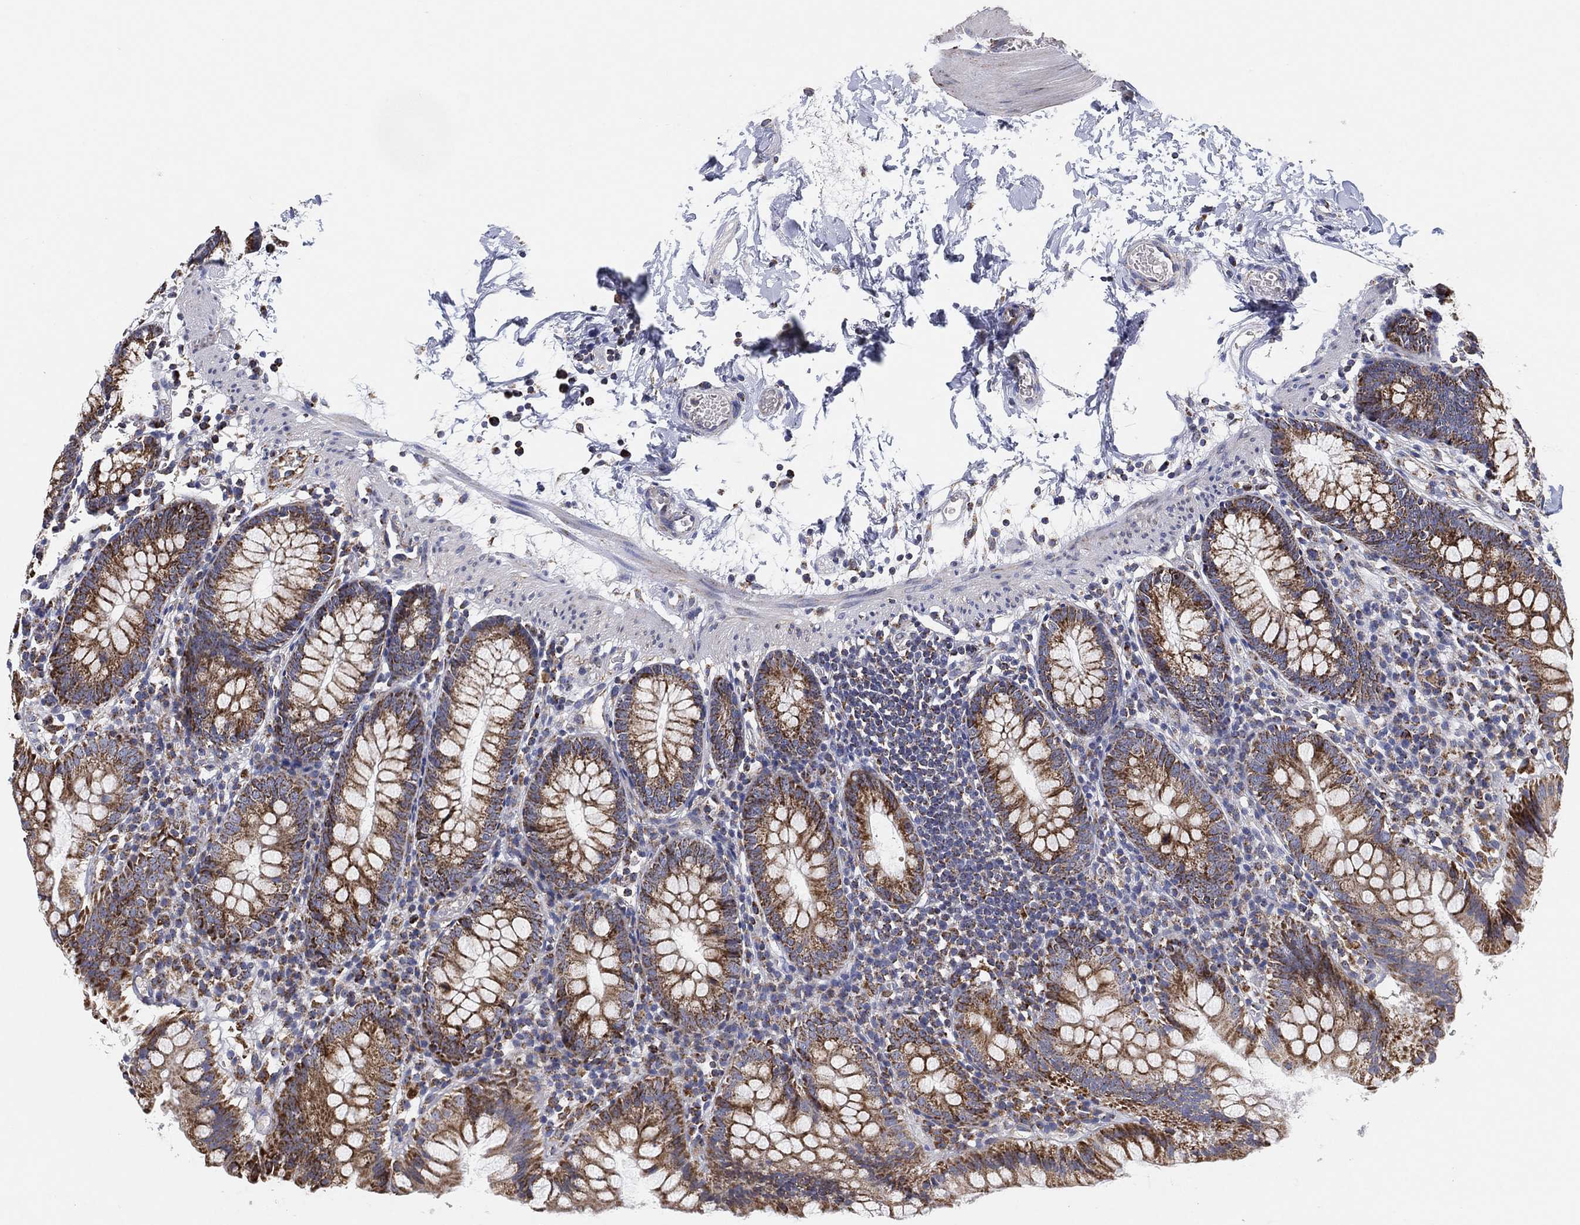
{"staining": {"intensity": "strong", "quantity": "25%-75%", "location": "cytoplasmic/membranous"}, "tissue": "small intestine", "cell_type": "Glandular cells", "image_type": "normal", "snomed": [{"axis": "morphology", "description": "Normal tissue, NOS"}, {"axis": "topography", "description": "Small intestine"}], "caption": "Immunohistochemical staining of normal small intestine displays strong cytoplasmic/membranous protein expression in about 25%-75% of glandular cells. (Brightfield microscopy of DAB IHC at high magnification).", "gene": "GCAT", "patient": {"sex": "female", "age": 90}}